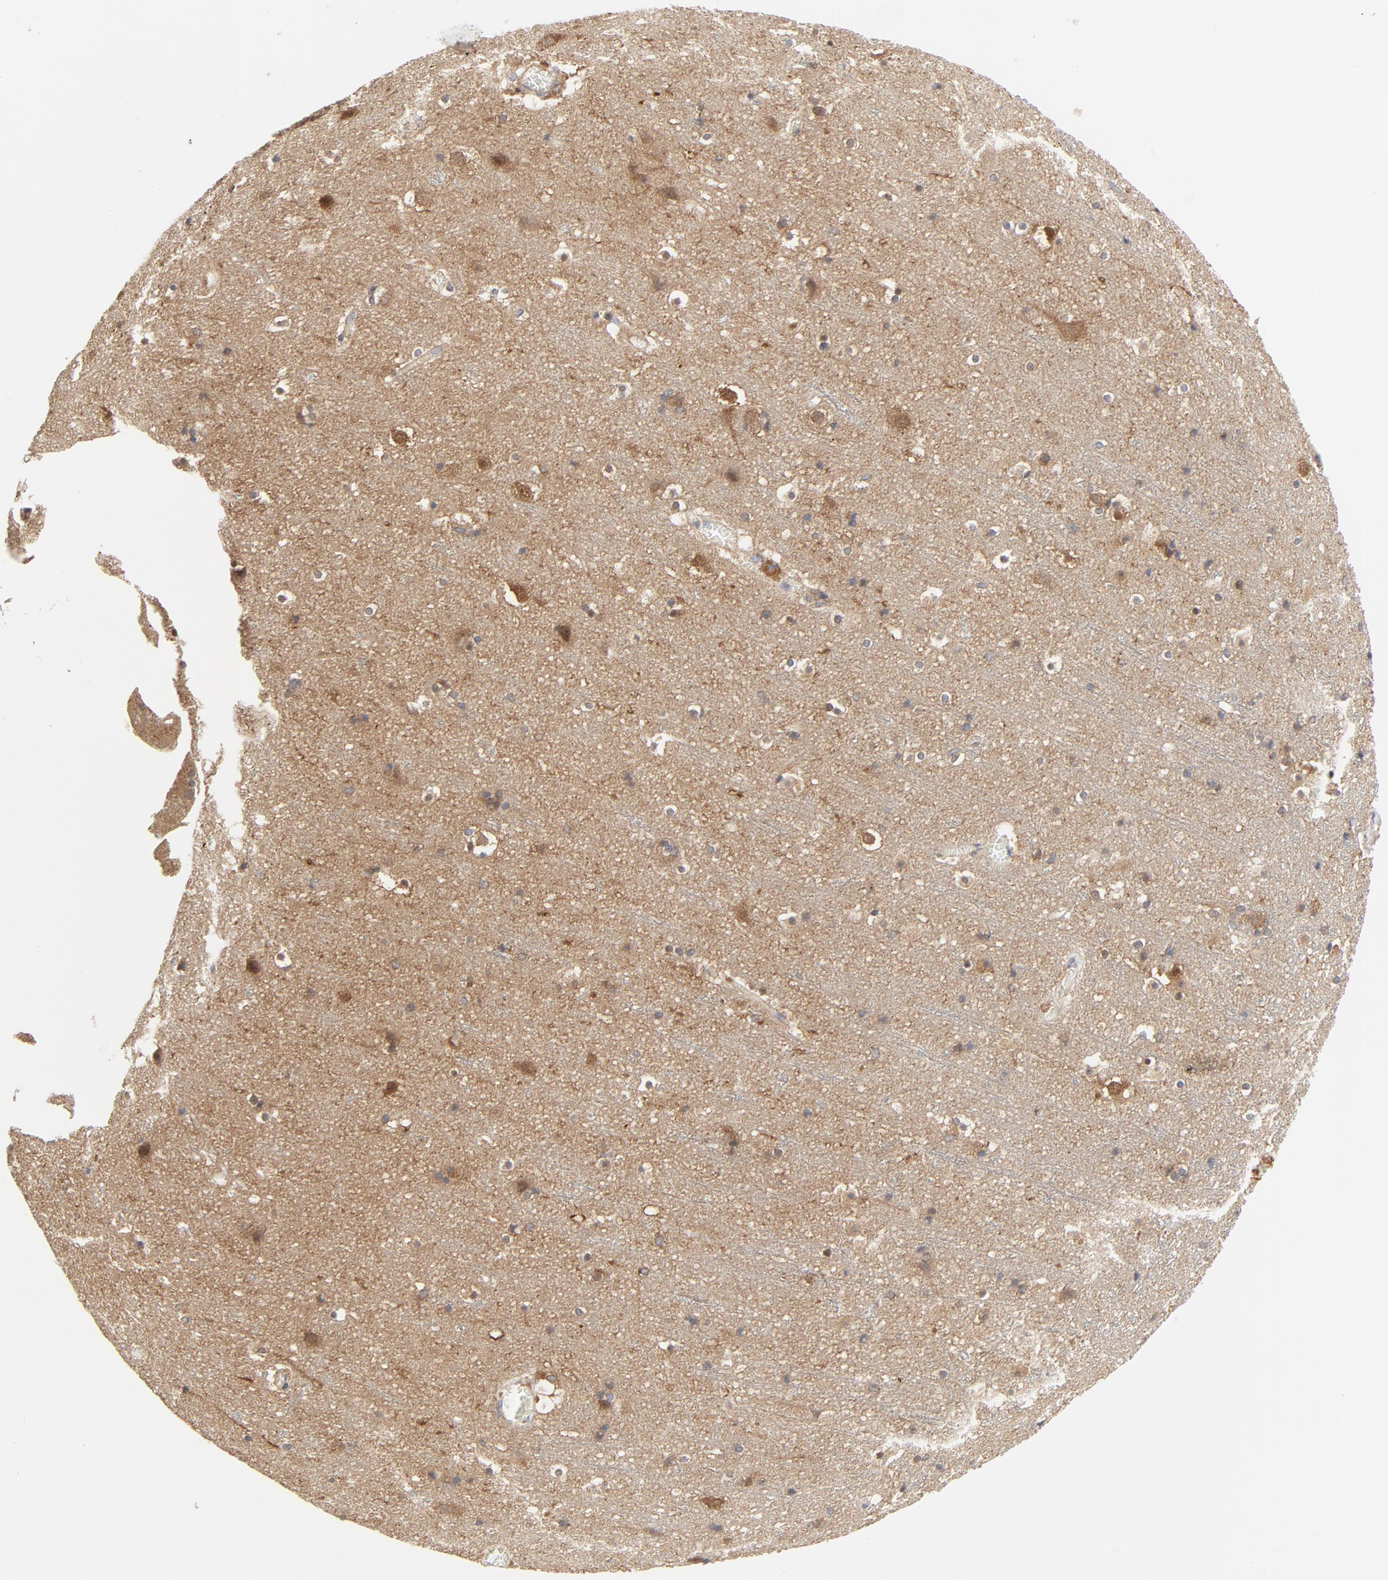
{"staining": {"intensity": "weak", "quantity": "25%-75%", "location": "cytoplasmic/membranous"}, "tissue": "cerebral cortex", "cell_type": "Endothelial cells", "image_type": "normal", "snomed": [{"axis": "morphology", "description": "Normal tissue, NOS"}, {"axis": "topography", "description": "Cerebral cortex"}], "caption": "An image of cerebral cortex stained for a protein demonstrates weak cytoplasmic/membranous brown staining in endothelial cells. (DAB IHC, brown staining for protein, blue staining for nuclei).", "gene": "RABEP1", "patient": {"sex": "male", "age": 45}}